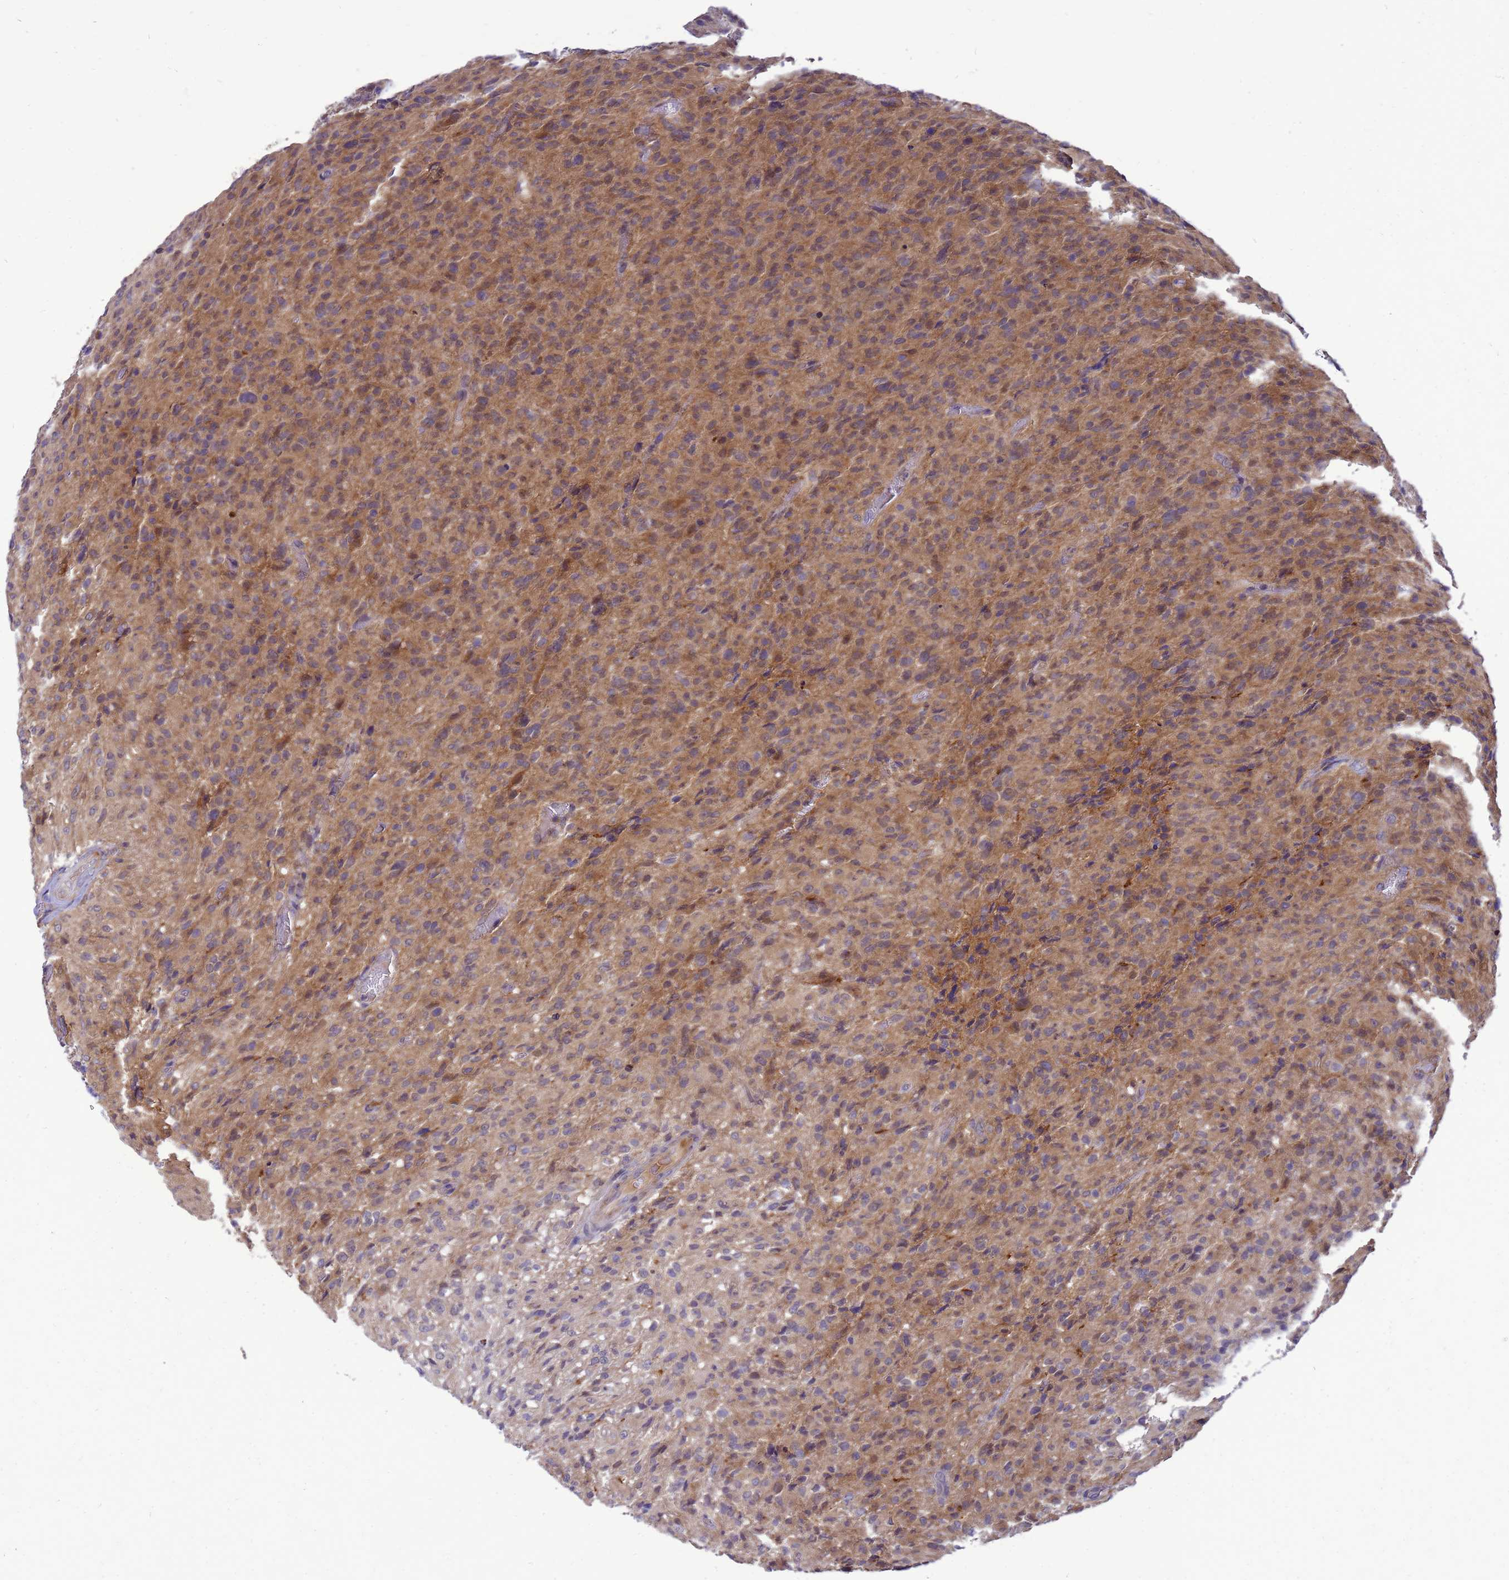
{"staining": {"intensity": "moderate", "quantity": "25%-75%", "location": "cytoplasmic/membranous"}, "tissue": "glioma", "cell_type": "Tumor cells", "image_type": "cancer", "snomed": [{"axis": "morphology", "description": "Glioma, malignant, High grade"}, {"axis": "topography", "description": "Brain"}], "caption": "A histopathology image of glioma stained for a protein demonstrates moderate cytoplasmic/membranous brown staining in tumor cells. Ihc stains the protein in brown and the nuclei are stained blue.", "gene": "ENOPH1", "patient": {"sex": "female", "age": 57}}